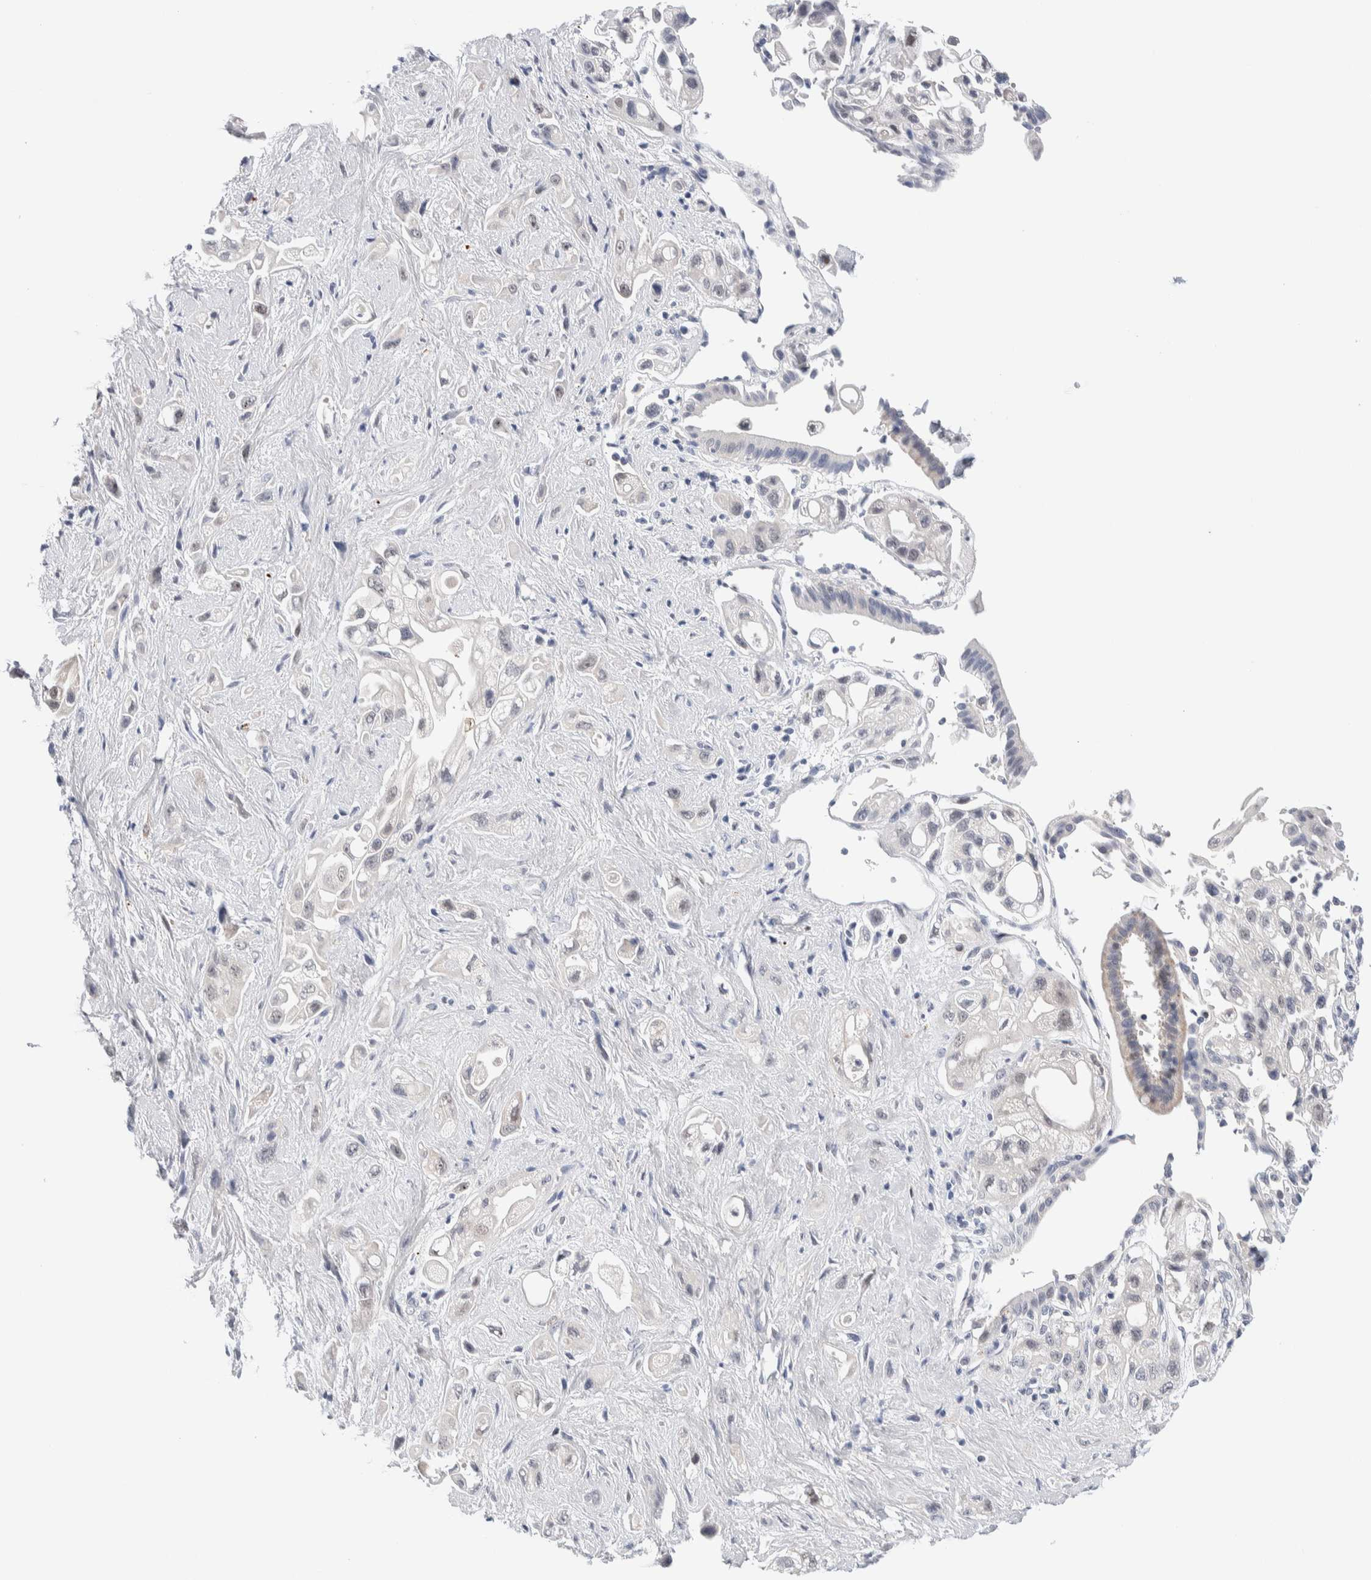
{"staining": {"intensity": "weak", "quantity": "<25%", "location": "nuclear"}, "tissue": "pancreatic cancer", "cell_type": "Tumor cells", "image_type": "cancer", "snomed": [{"axis": "morphology", "description": "Adenocarcinoma, NOS"}, {"axis": "topography", "description": "Pancreas"}], "caption": "Immunohistochemistry (IHC) photomicrograph of neoplastic tissue: human pancreatic adenocarcinoma stained with DAB (3,3'-diaminobenzidine) displays no significant protein positivity in tumor cells. (Immunohistochemistry, brightfield microscopy, high magnification).", "gene": "DNAJB6", "patient": {"sex": "female", "age": 66}}